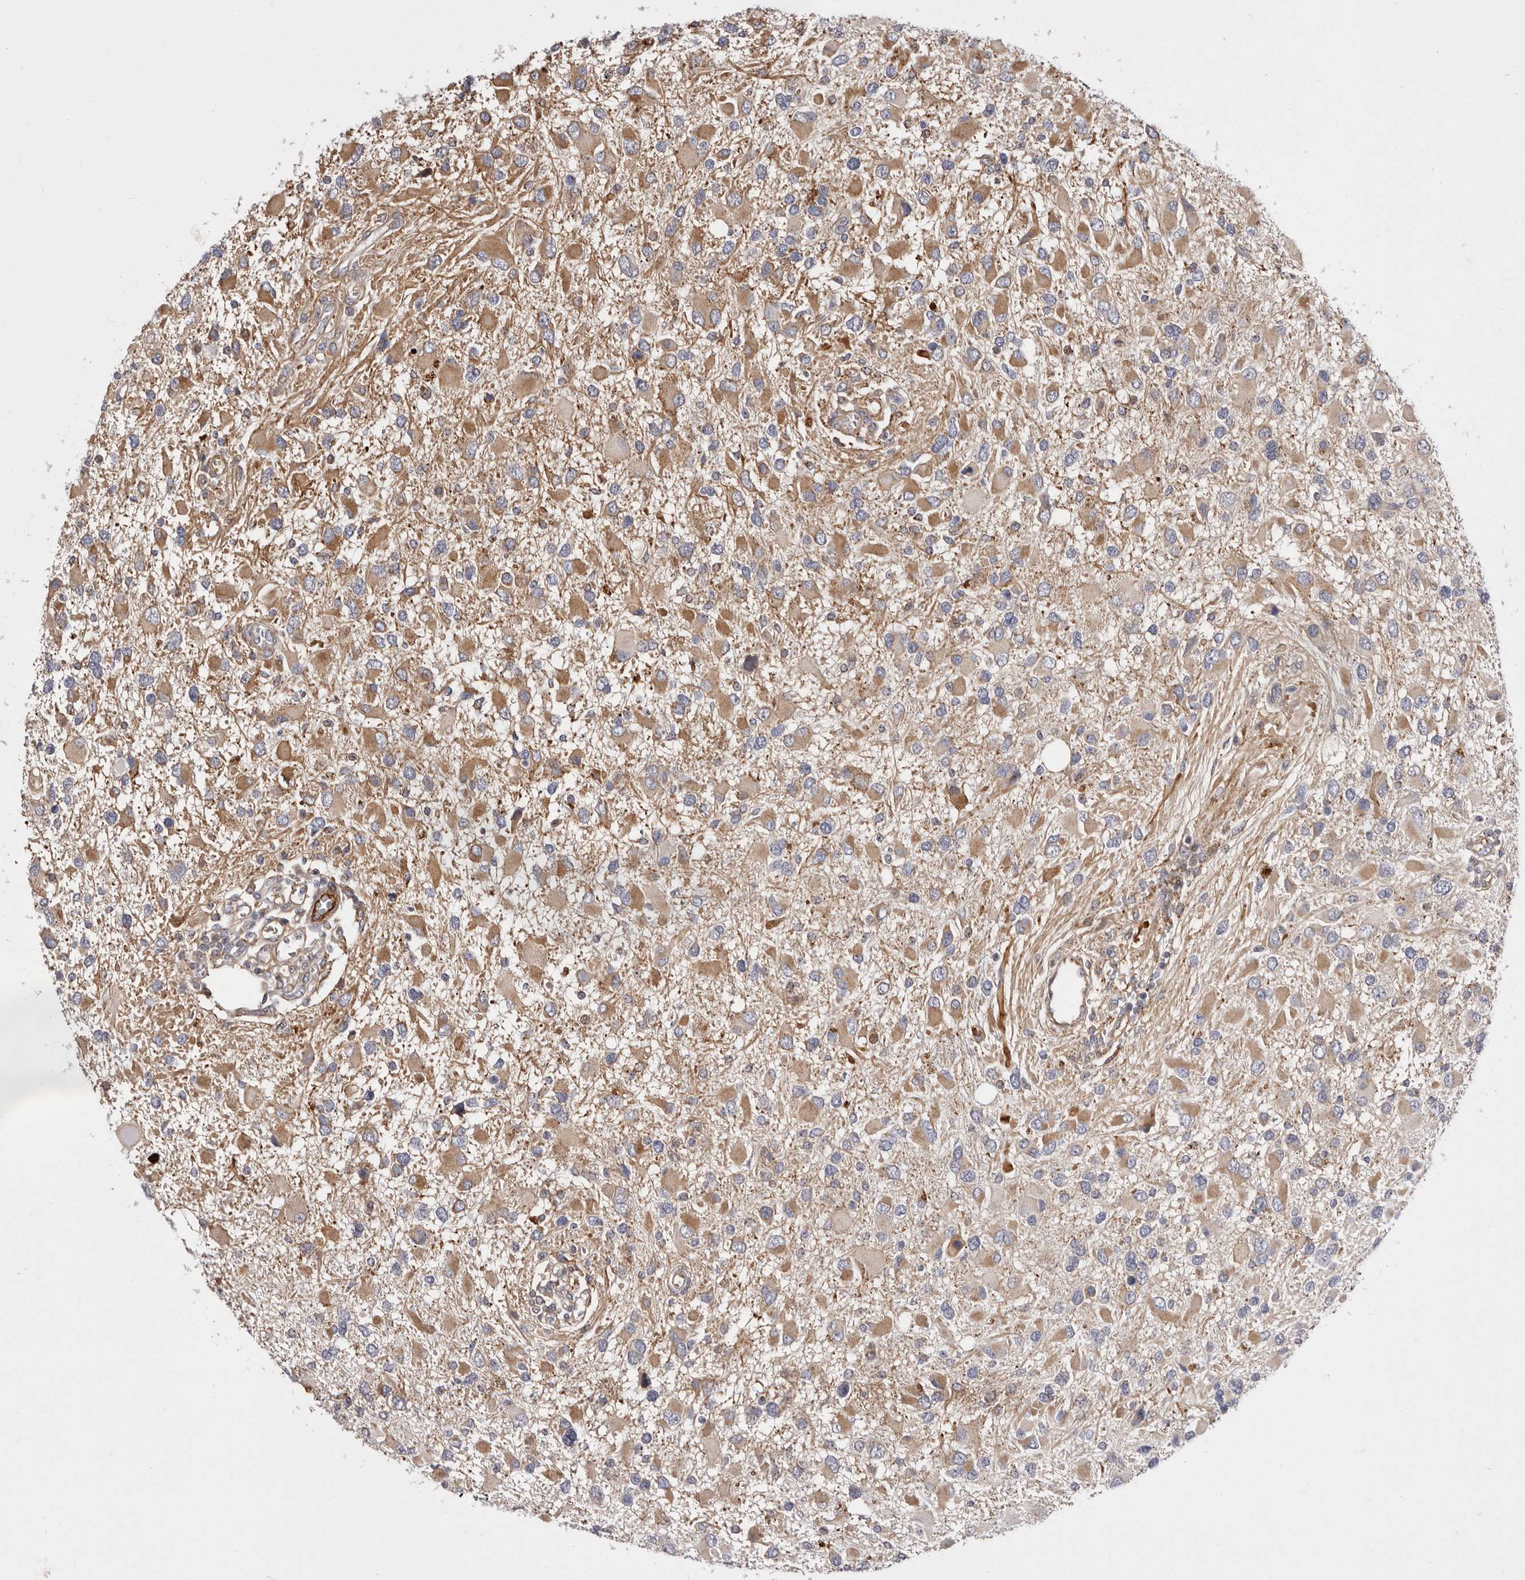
{"staining": {"intensity": "moderate", "quantity": ">75%", "location": "cytoplasmic/membranous"}, "tissue": "glioma", "cell_type": "Tumor cells", "image_type": "cancer", "snomed": [{"axis": "morphology", "description": "Glioma, malignant, High grade"}, {"axis": "topography", "description": "Brain"}], "caption": "IHC micrograph of neoplastic tissue: malignant high-grade glioma stained using immunohistochemistry shows medium levels of moderate protein expression localized specifically in the cytoplasmic/membranous of tumor cells, appearing as a cytoplasmic/membranous brown color.", "gene": "NUBPL", "patient": {"sex": "male", "age": 53}}